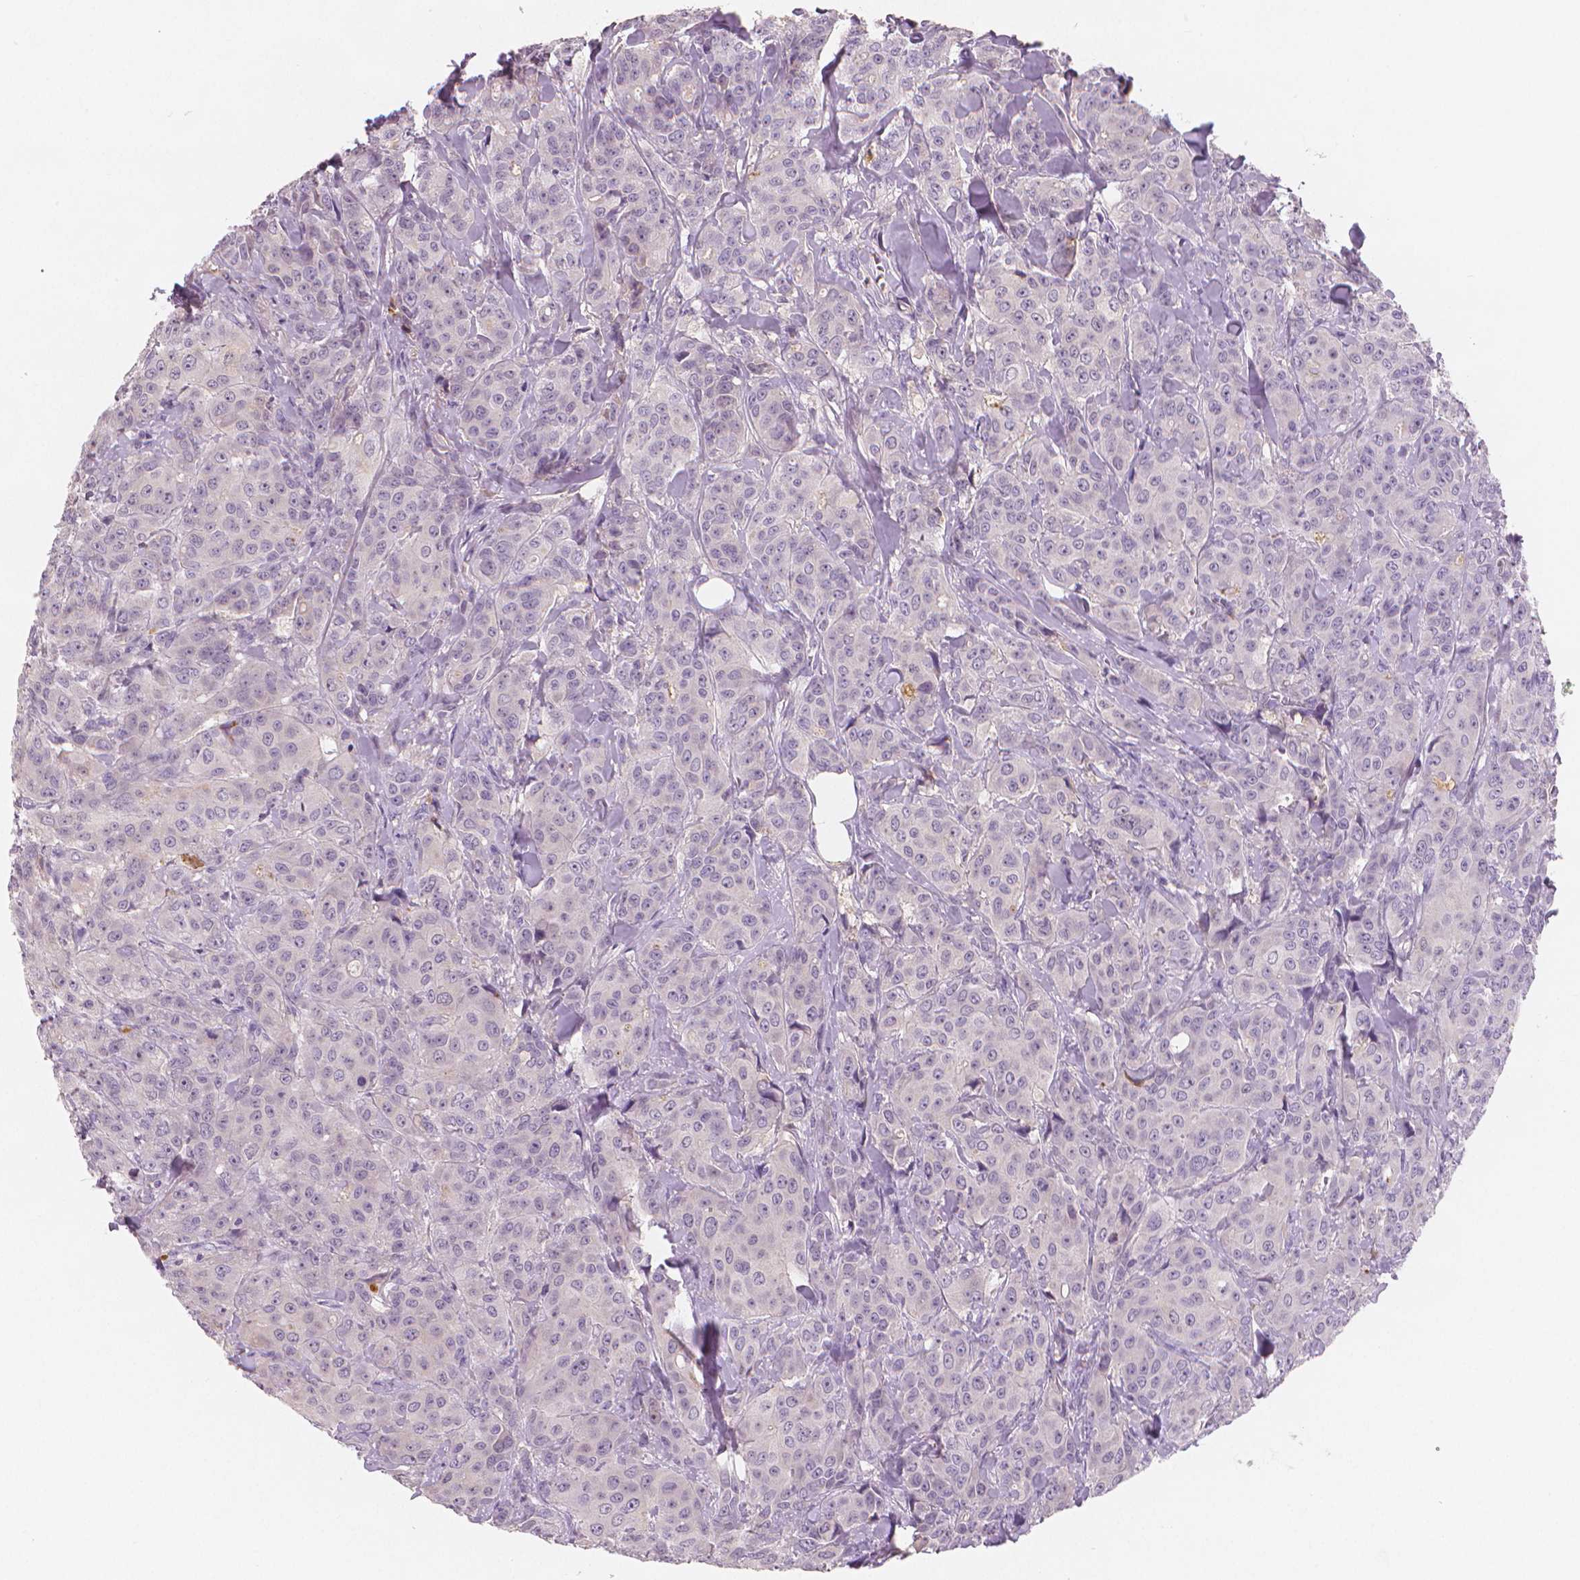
{"staining": {"intensity": "negative", "quantity": "none", "location": "none"}, "tissue": "breast cancer", "cell_type": "Tumor cells", "image_type": "cancer", "snomed": [{"axis": "morphology", "description": "Duct carcinoma"}, {"axis": "topography", "description": "Breast"}], "caption": "Human breast cancer (infiltrating ductal carcinoma) stained for a protein using immunohistochemistry (IHC) displays no expression in tumor cells.", "gene": "APOA4", "patient": {"sex": "female", "age": 43}}